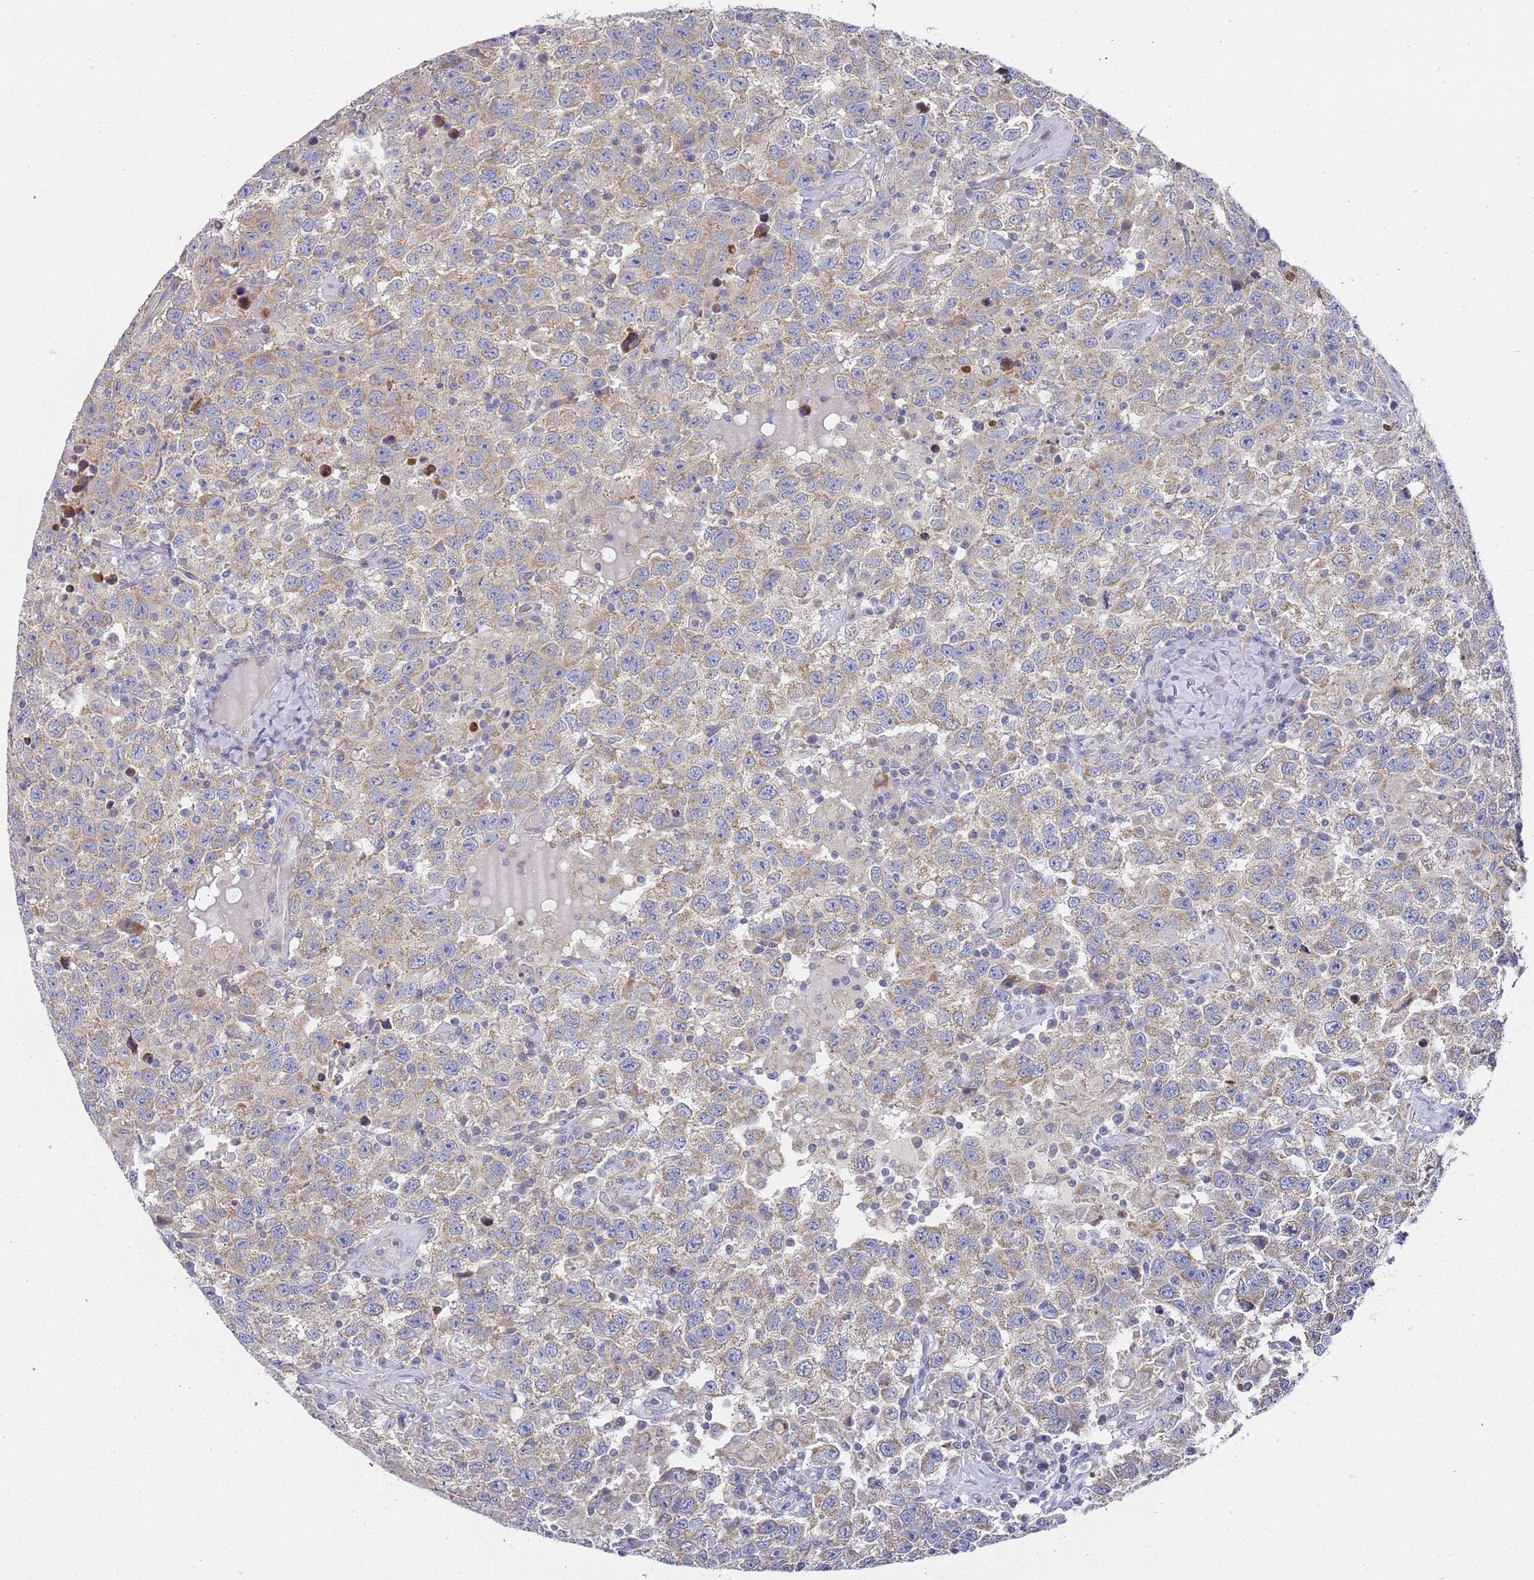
{"staining": {"intensity": "weak", "quantity": ">75%", "location": "cytoplasmic/membranous"}, "tissue": "testis cancer", "cell_type": "Tumor cells", "image_type": "cancer", "snomed": [{"axis": "morphology", "description": "Seminoma, NOS"}, {"axis": "topography", "description": "Testis"}], "caption": "Protein analysis of testis cancer (seminoma) tissue exhibits weak cytoplasmic/membranous staining in about >75% of tumor cells.", "gene": "SCAPER", "patient": {"sex": "male", "age": 41}}